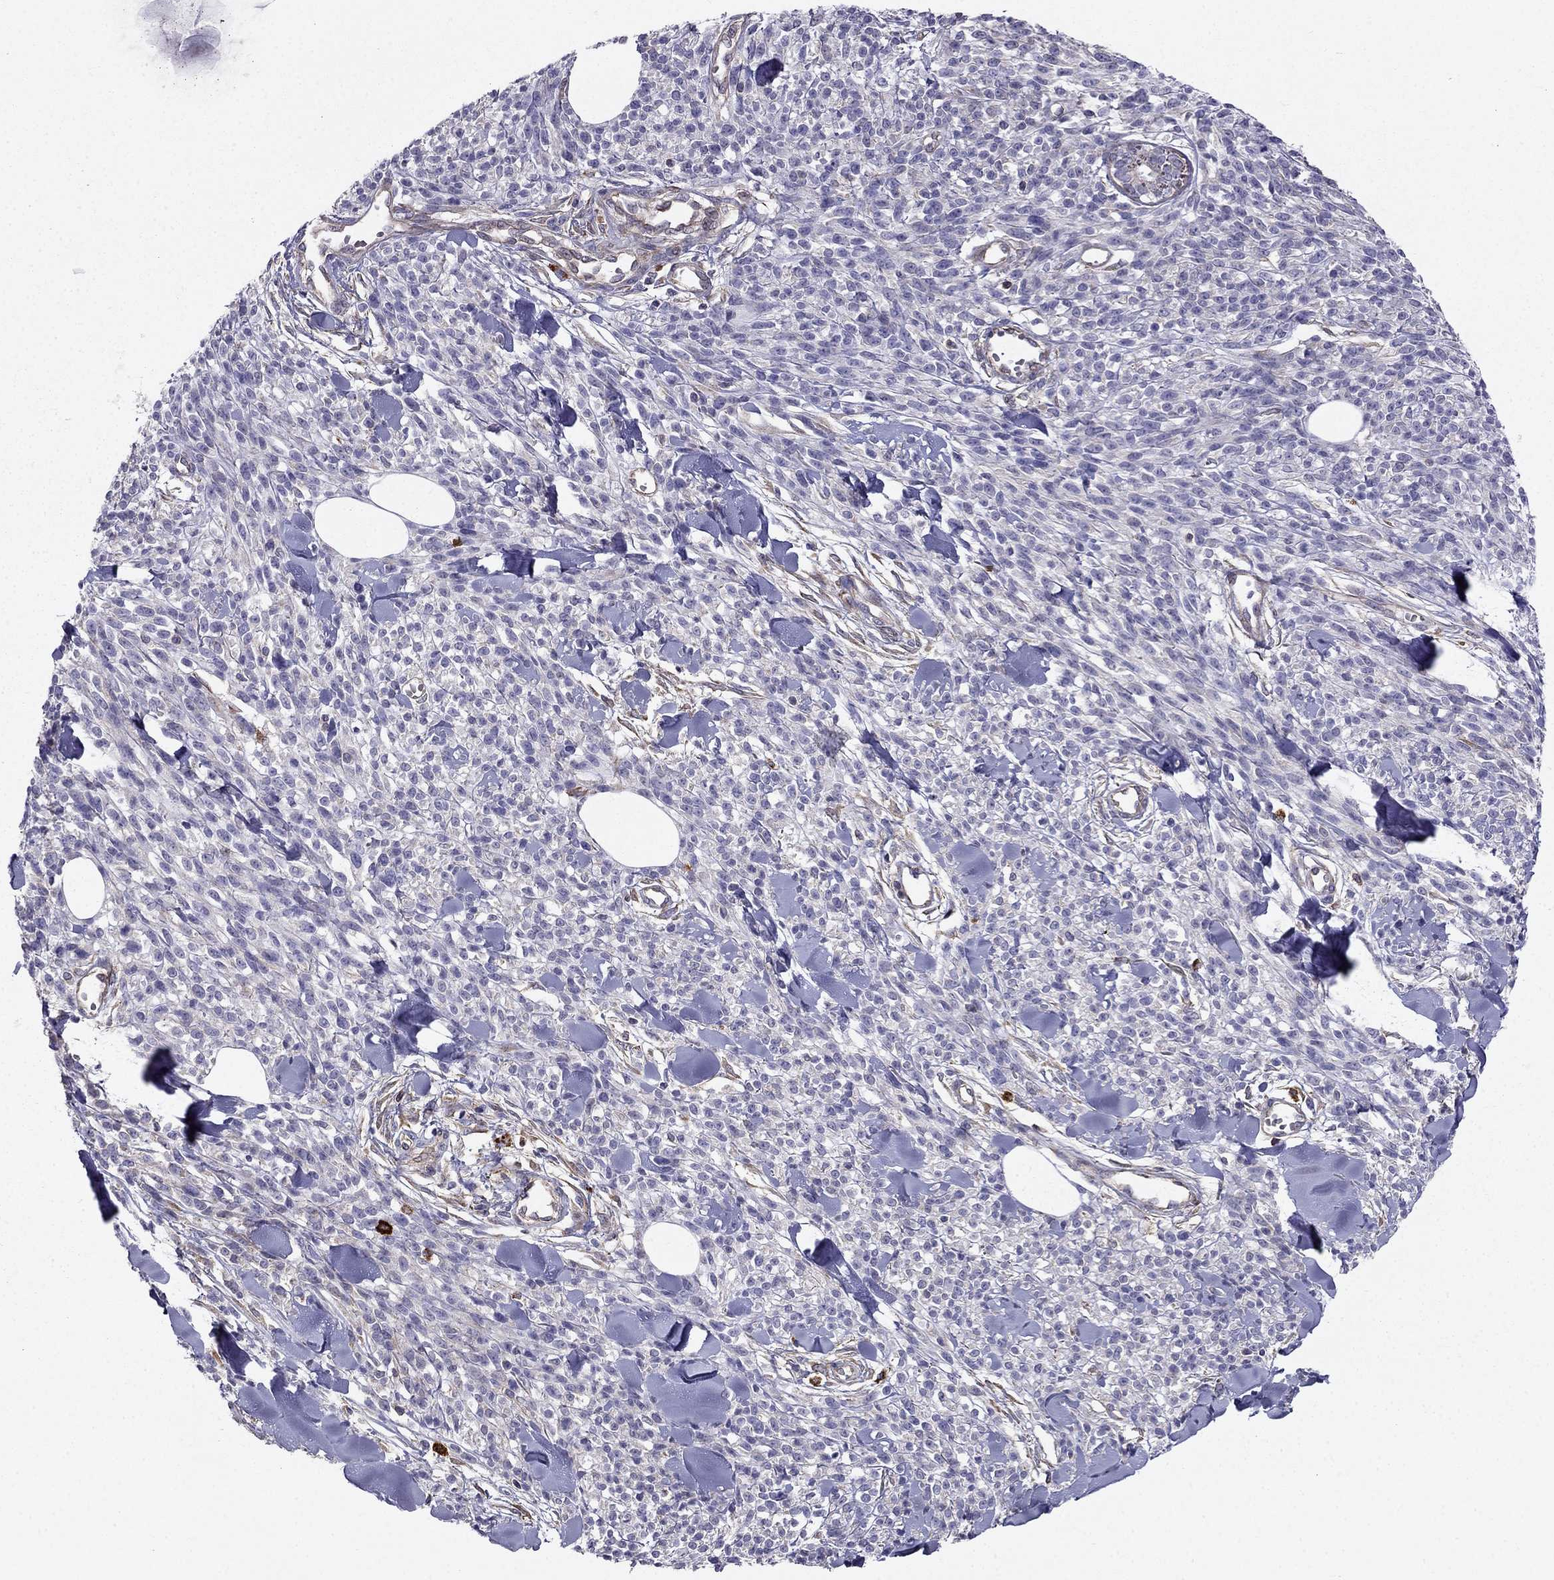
{"staining": {"intensity": "negative", "quantity": "none", "location": "none"}, "tissue": "melanoma", "cell_type": "Tumor cells", "image_type": "cancer", "snomed": [{"axis": "morphology", "description": "Malignant melanoma, NOS"}, {"axis": "topography", "description": "Skin"}, {"axis": "topography", "description": "Skin of trunk"}], "caption": "The photomicrograph shows no significant positivity in tumor cells of melanoma.", "gene": "ENOX1", "patient": {"sex": "male", "age": 74}}